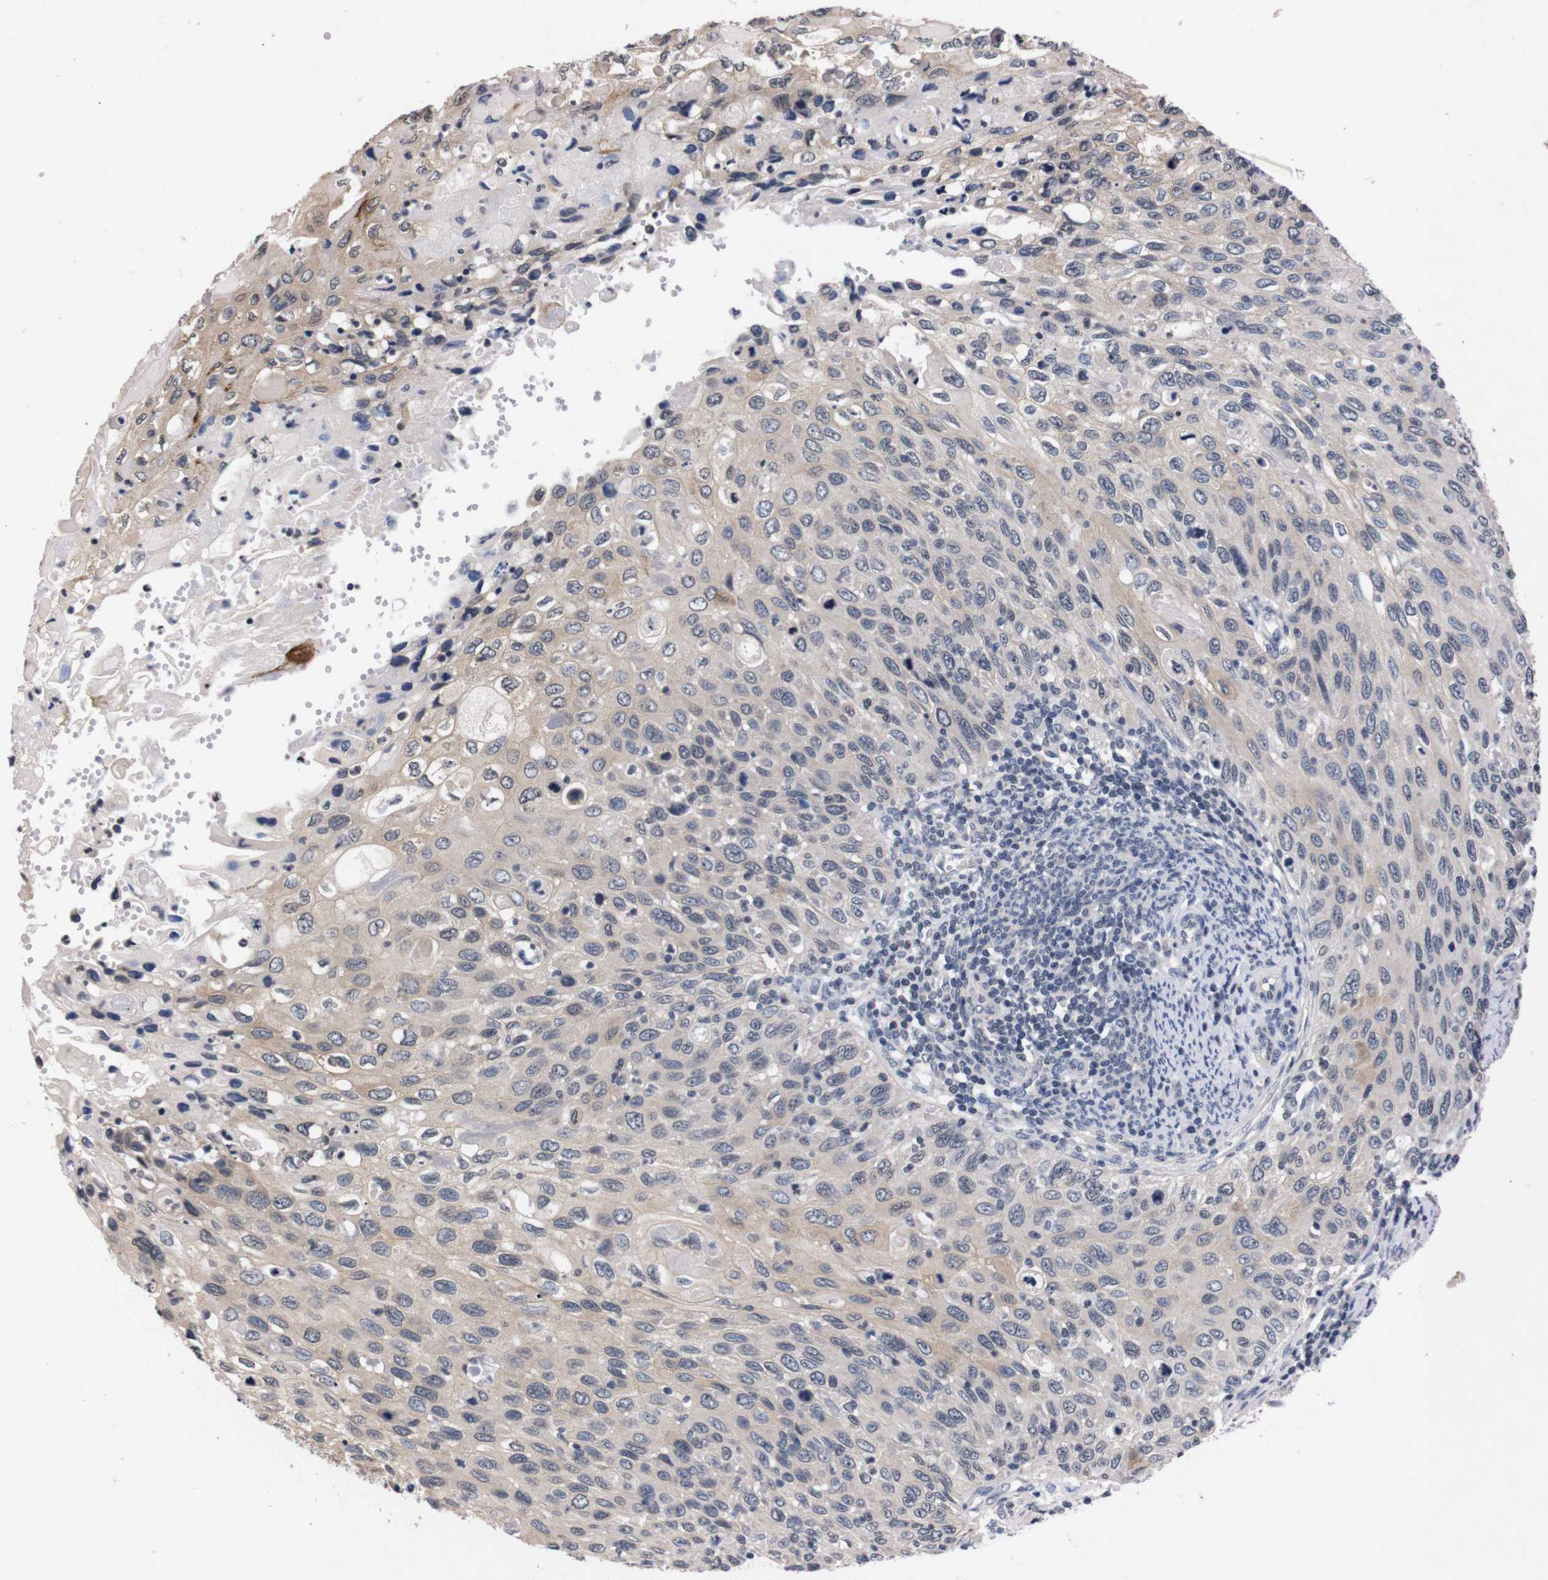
{"staining": {"intensity": "weak", "quantity": "<25%", "location": "cytoplasmic/membranous"}, "tissue": "cervical cancer", "cell_type": "Tumor cells", "image_type": "cancer", "snomed": [{"axis": "morphology", "description": "Squamous cell carcinoma, NOS"}, {"axis": "topography", "description": "Cervix"}], "caption": "Protein analysis of squamous cell carcinoma (cervical) demonstrates no significant positivity in tumor cells.", "gene": "TNFRSF21", "patient": {"sex": "female", "age": 70}}